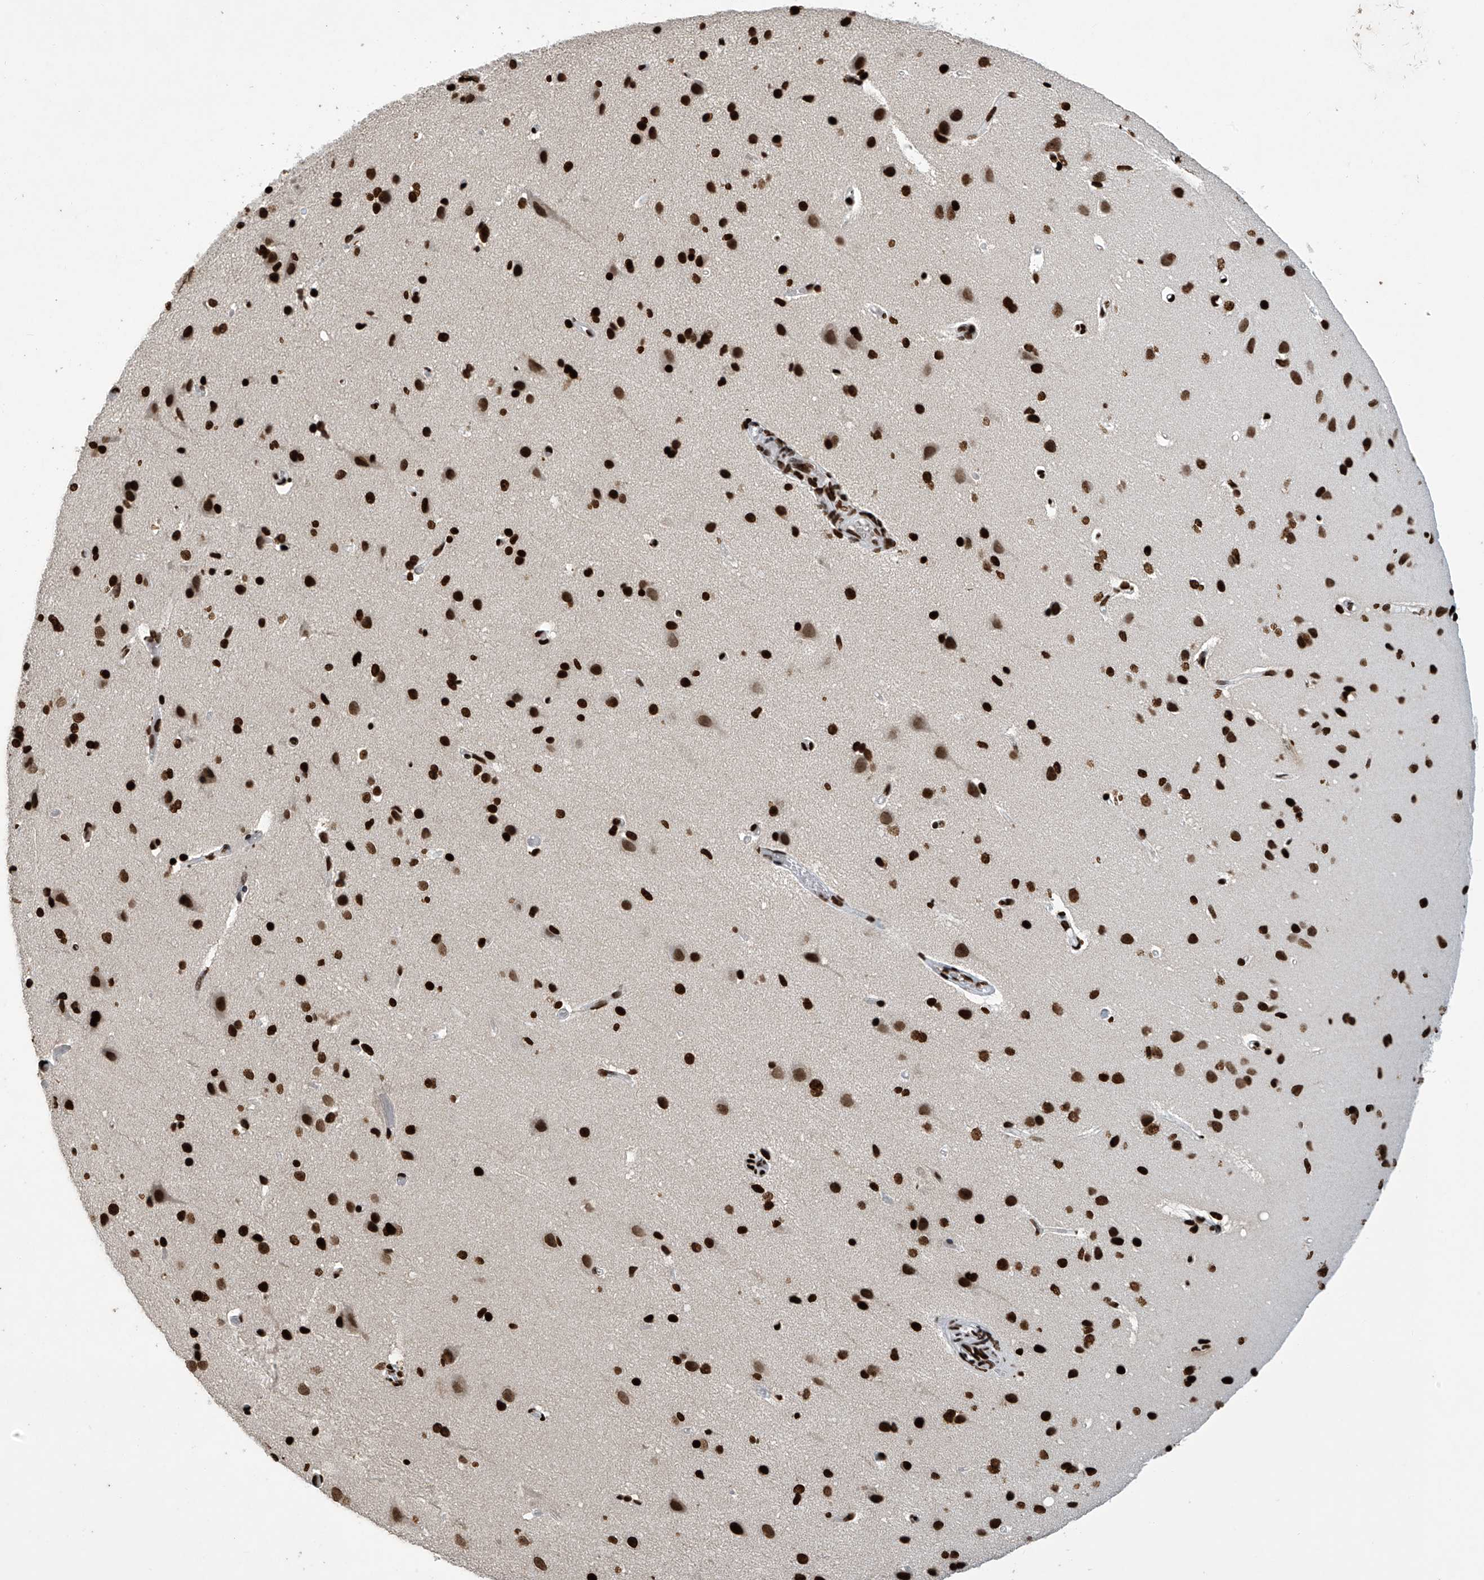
{"staining": {"intensity": "strong", "quantity": ">75%", "location": "nuclear"}, "tissue": "cerebral cortex", "cell_type": "Endothelial cells", "image_type": "normal", "snomed": [{"axis": "morphology", "description": "Normal tissue, NOS"}, {"axis": "topography", "description": "Cerebral cortex"}], "caption": "Immunohistochemical staining of unremarkable cerebral cortex reveals strong nuclear protein expression in approximately >75% of endothelial cells.", "gene": "H4C16", "patient": {"sex": "male", "age": 34}}